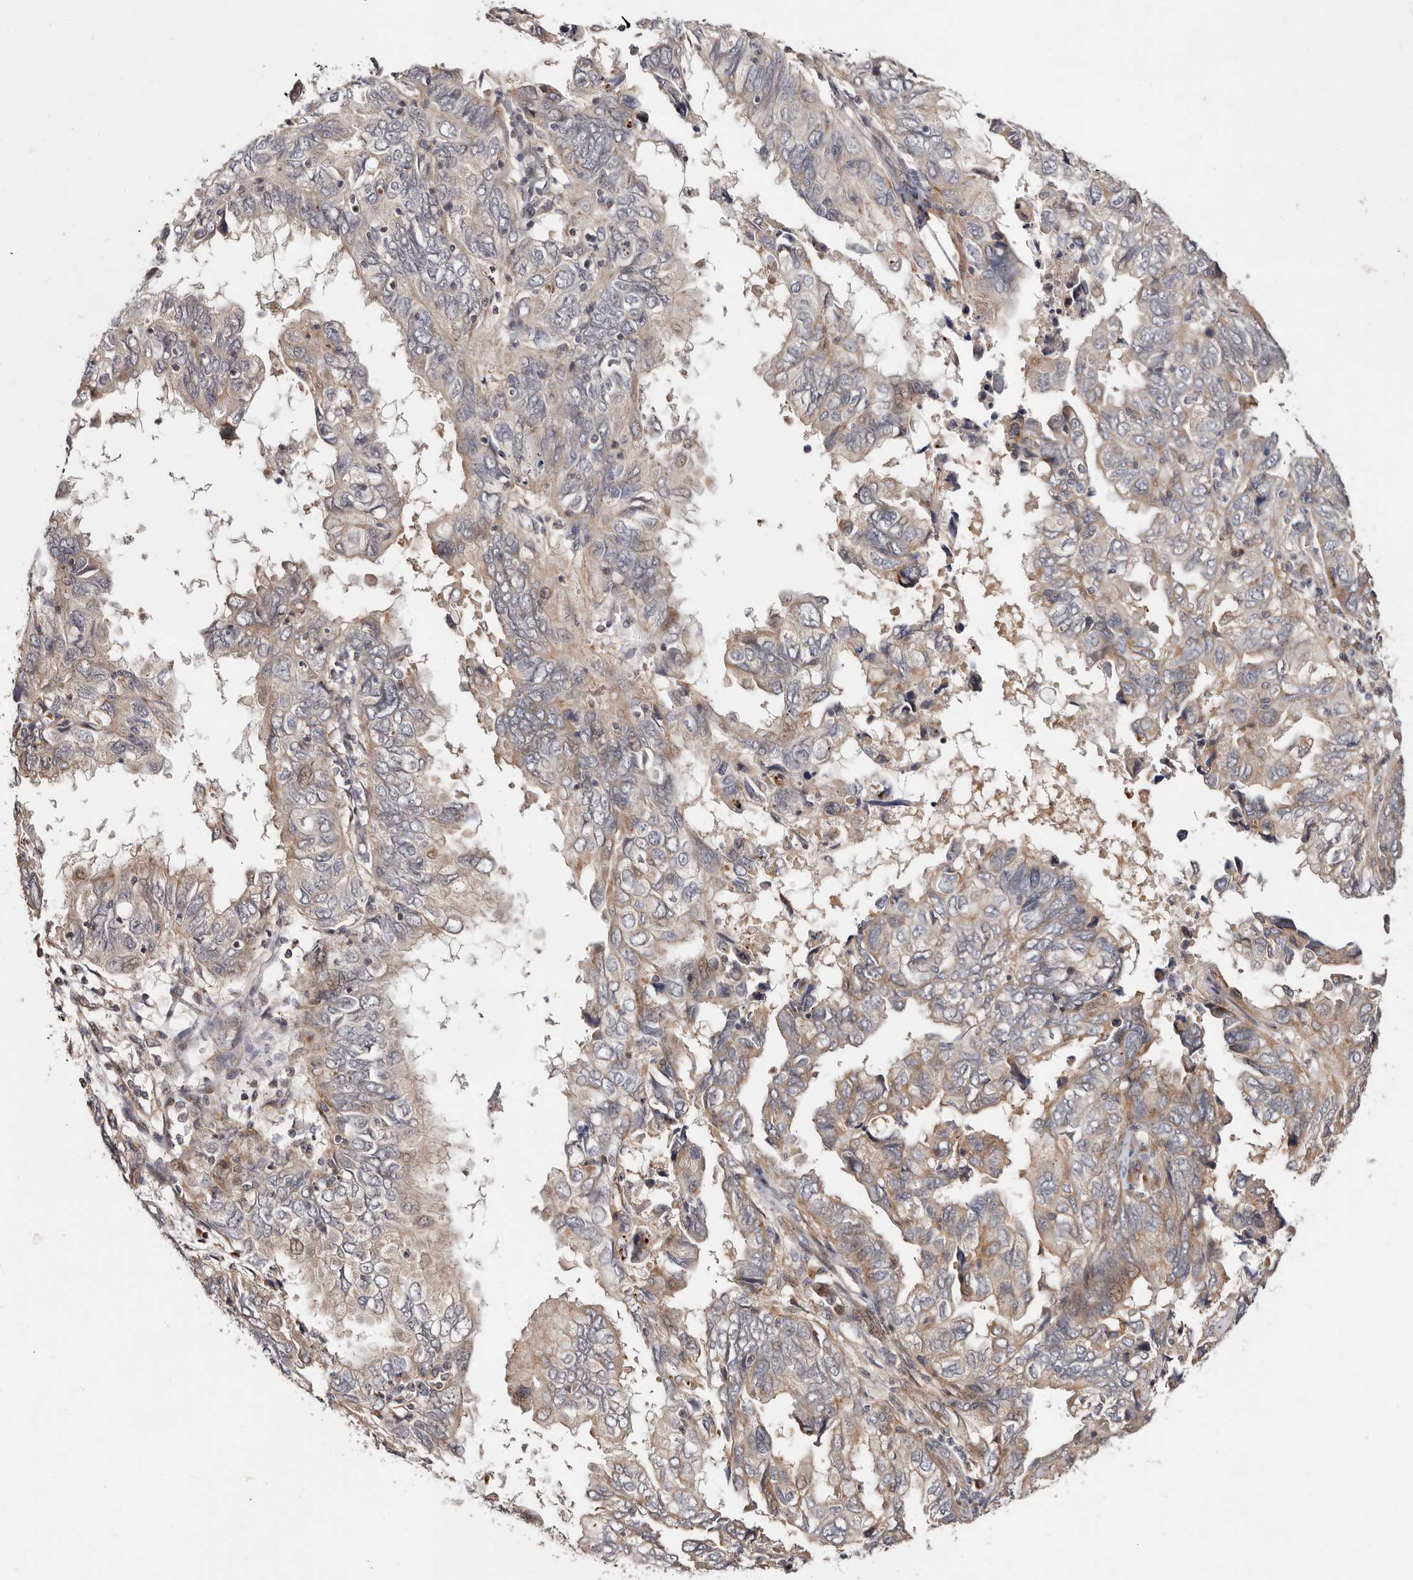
{"staining": {"intensity": "weak", "quantity": "25%-75%", "location": "cytoplasmic/membranous"}, "tissue": "endometrial cancer", "cell_type": "Tumor cells", "image_type": "cancer", "snomed": [{"axis": "morphology", "description": "Adenocarcinoma, NOS"}, {"axis": "topography", "description": "Uterus"}], "caption": "A high-resolution image shows IHC staining of endometrial cancer (adenocarcinoma), which demonstrates weak cytoplasmic/membranous expression in approximately 25%-75% of tumor cells. The protein of interest is shown in brown color, while the nuclei are stained blue.", "gene": "USP33", "patient": {"sex": "female", "age": 77}}